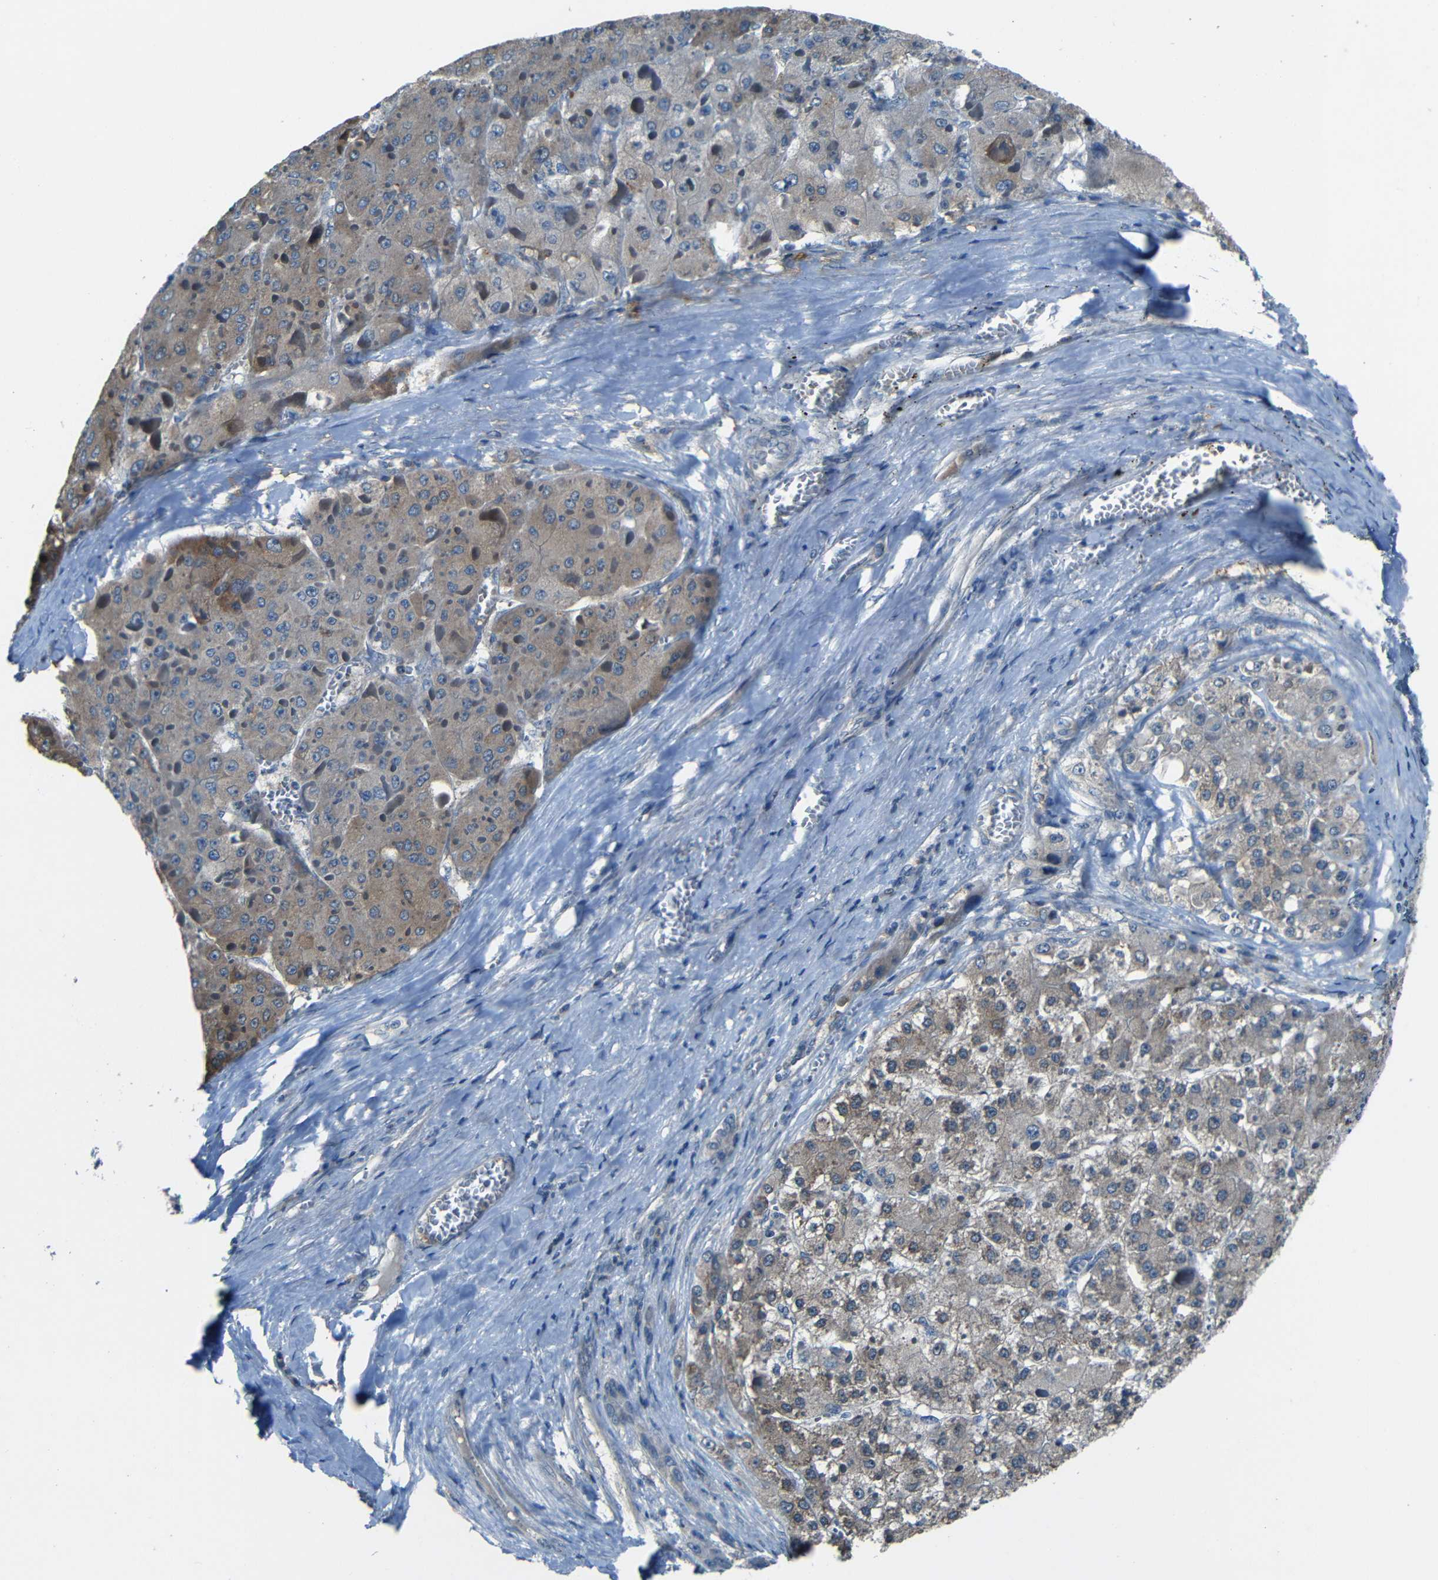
{"staining": {"intensity": "negative", "quantity": "none", "location": "none"}, "tissue": "liver cancer", "cell_type": "Tumor cells", "image_type": "cancer", "snomed": [{"axis": "morphology", "description": "Carcinoma, Hepatocellular, NOS"}, {"axis": "topography", "description": "Liver"}], "caption": "DAB immunohistochemical staining of liver hepatocellular carcinoma demonstrates no significant expression in tumor cells. The staining was performed using DAB to visualize the protein expression in brown, while the nuclei were stained in blue with hematoxylin (Magnification: 20x).", "gene": "SLA", "patient": {"sex": "female", "age": 73}}